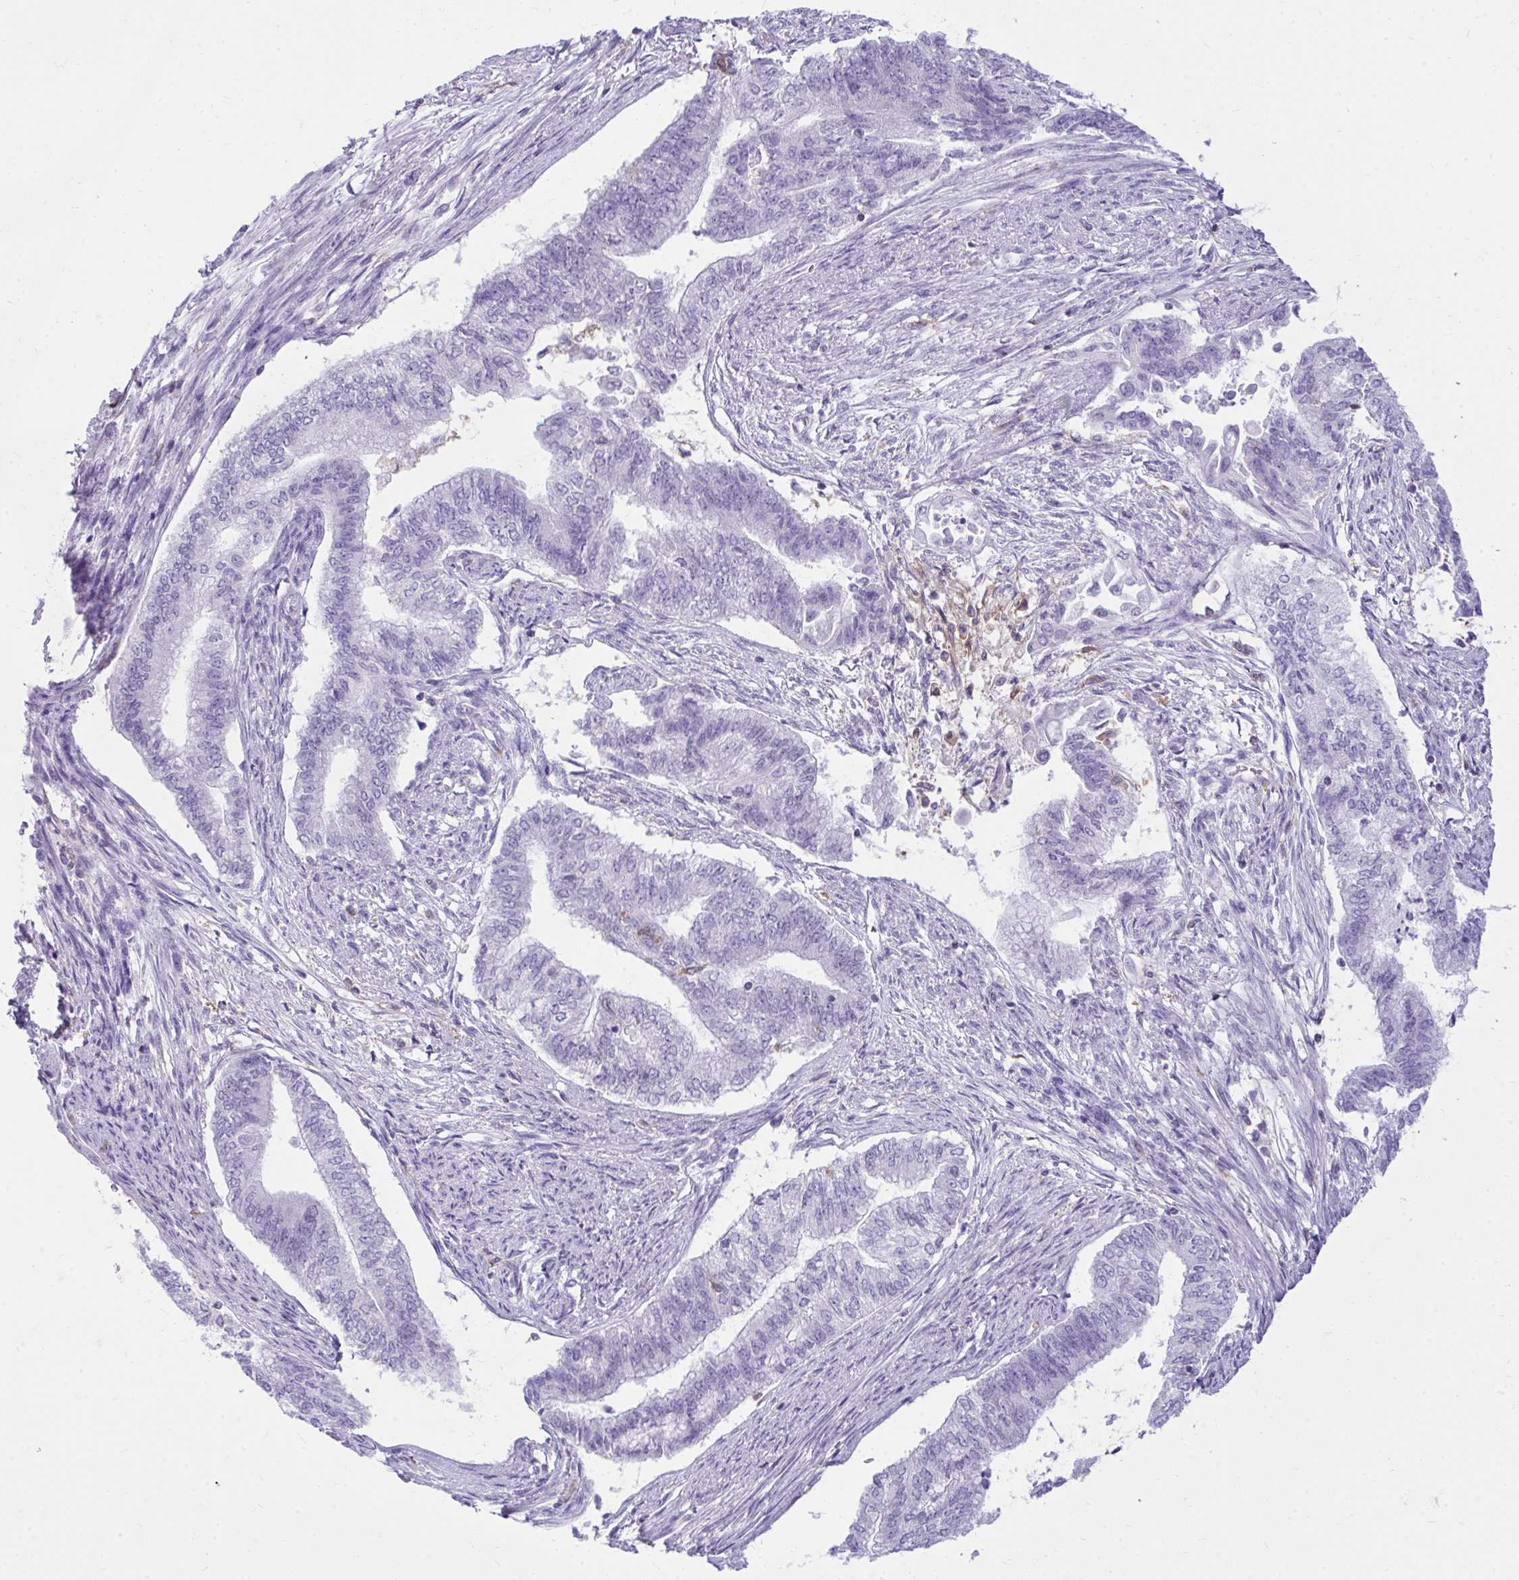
{"staining": {"intensity": "negative", "quantity": "none", "location": "none"}, "tissue": "endometrial cancer", "cell_type": "Tumor cells", "image_type": "cancer", "snomed": [{"axis": "morphology", "description": "Adenocarcinoma, NOS"}, {"axis": "topography", "description": "Endometrium"}], "caption": "An immunohistochemistry (IHC) histopathology image of adenocarcinoma (endometrial) is shown. There is no staining in tumor cells of adenocarcinoma (endometrial).", "gene": "GPRIN3", "patient": {"sex": "female", "age": 65}}